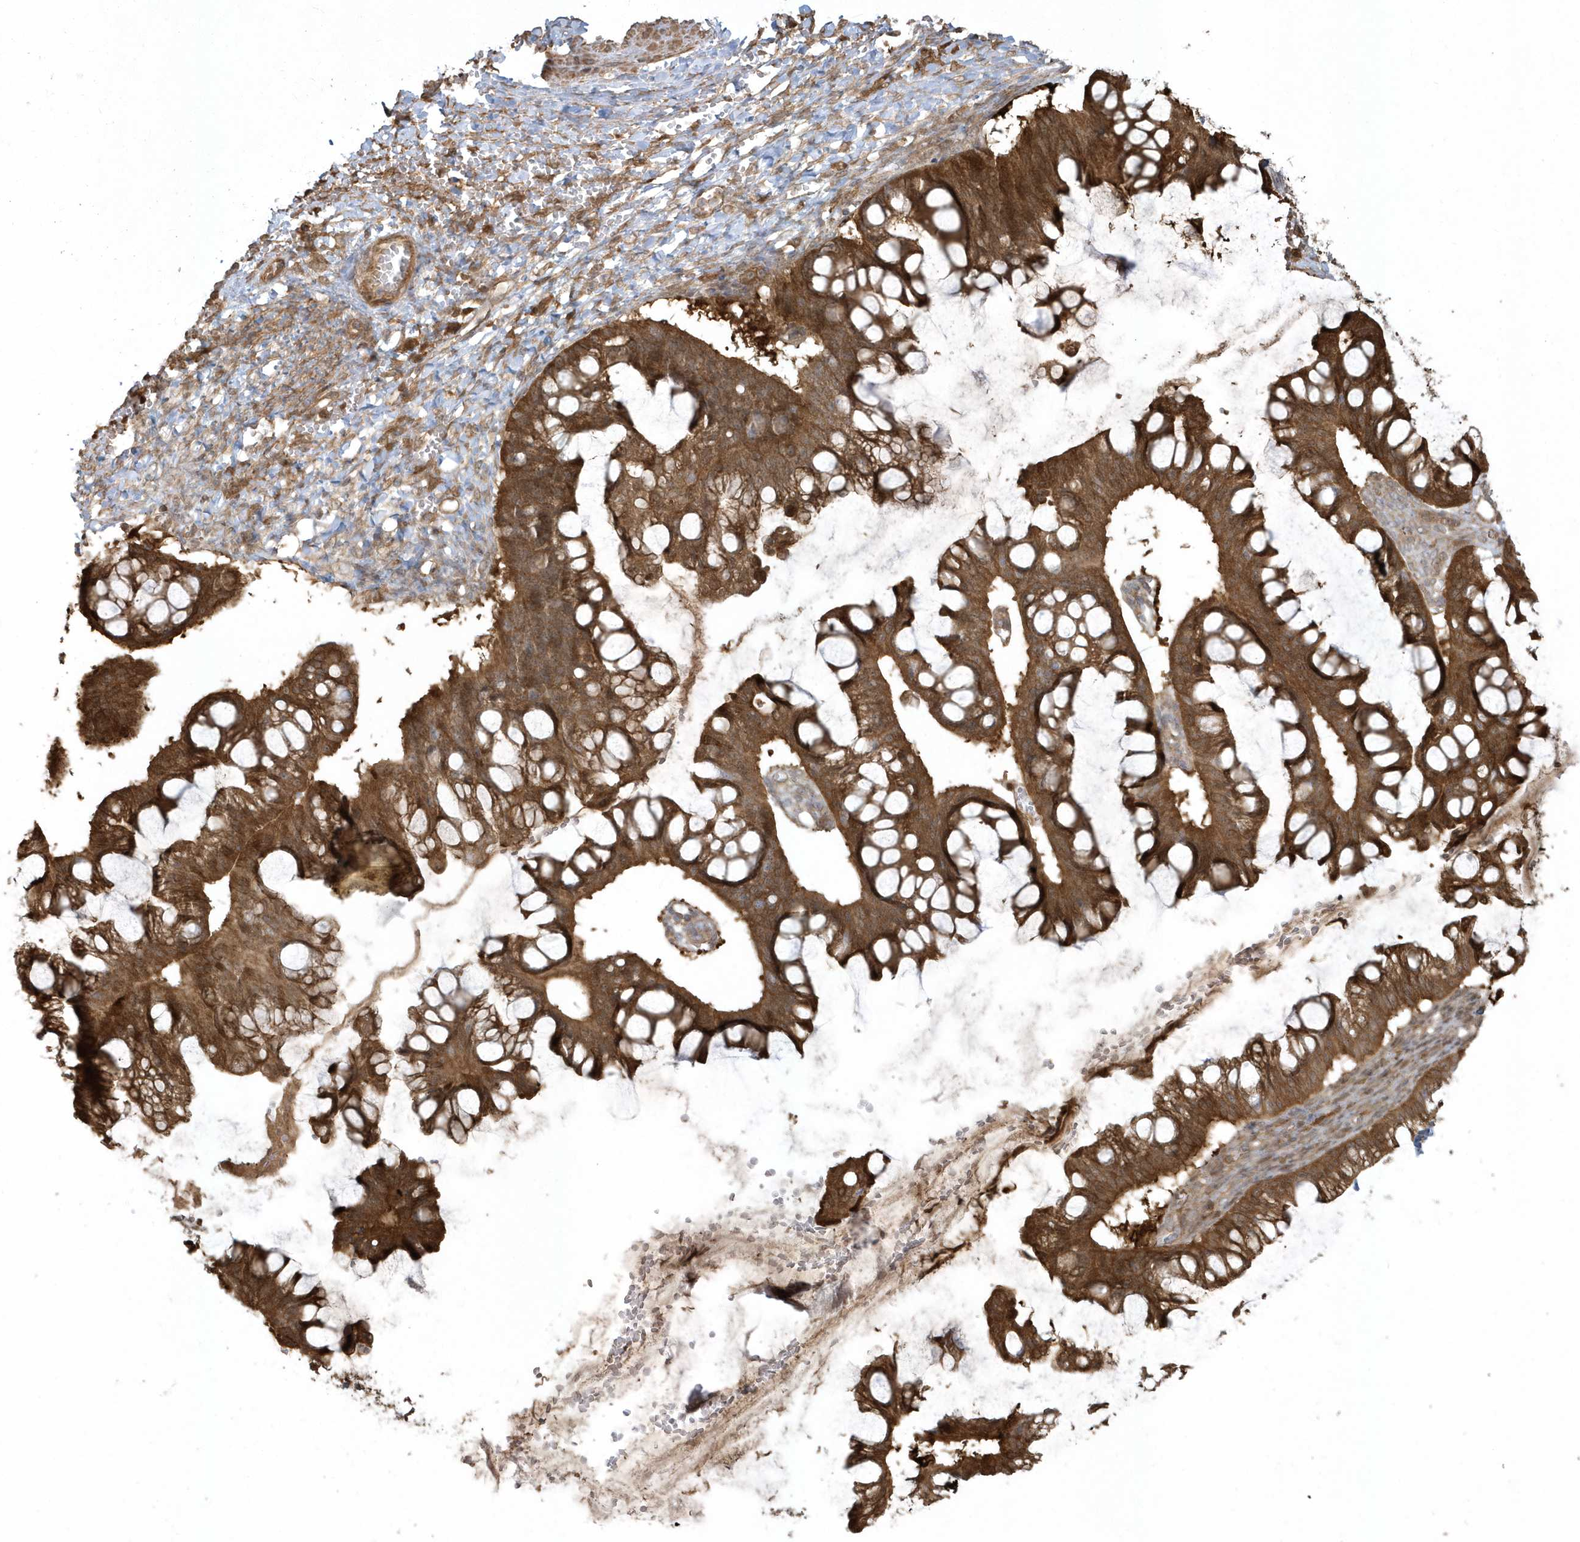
{"staining": {"intensity": "strong", "quantity": ">75%", "location": "cytoplasmic/membranous"}, "tissue": "ovarian cancer", "cell_type": "Tumor cells", "image_type": "cancer", "snomed": [{"axis": "morphology", "description": "Cystadenocarcinoma, mucinous, NOS"}, {"axis": "topography", "description": "Ovary"}], "caption": "DAB immunohistochemical staining of human ovarian cancer demonstrates strong cytoplasmic/membranous protein expression in about >75% of tumor cells.", "gene": "HNMT", "patient": {"sex": "female", "age": 73}}